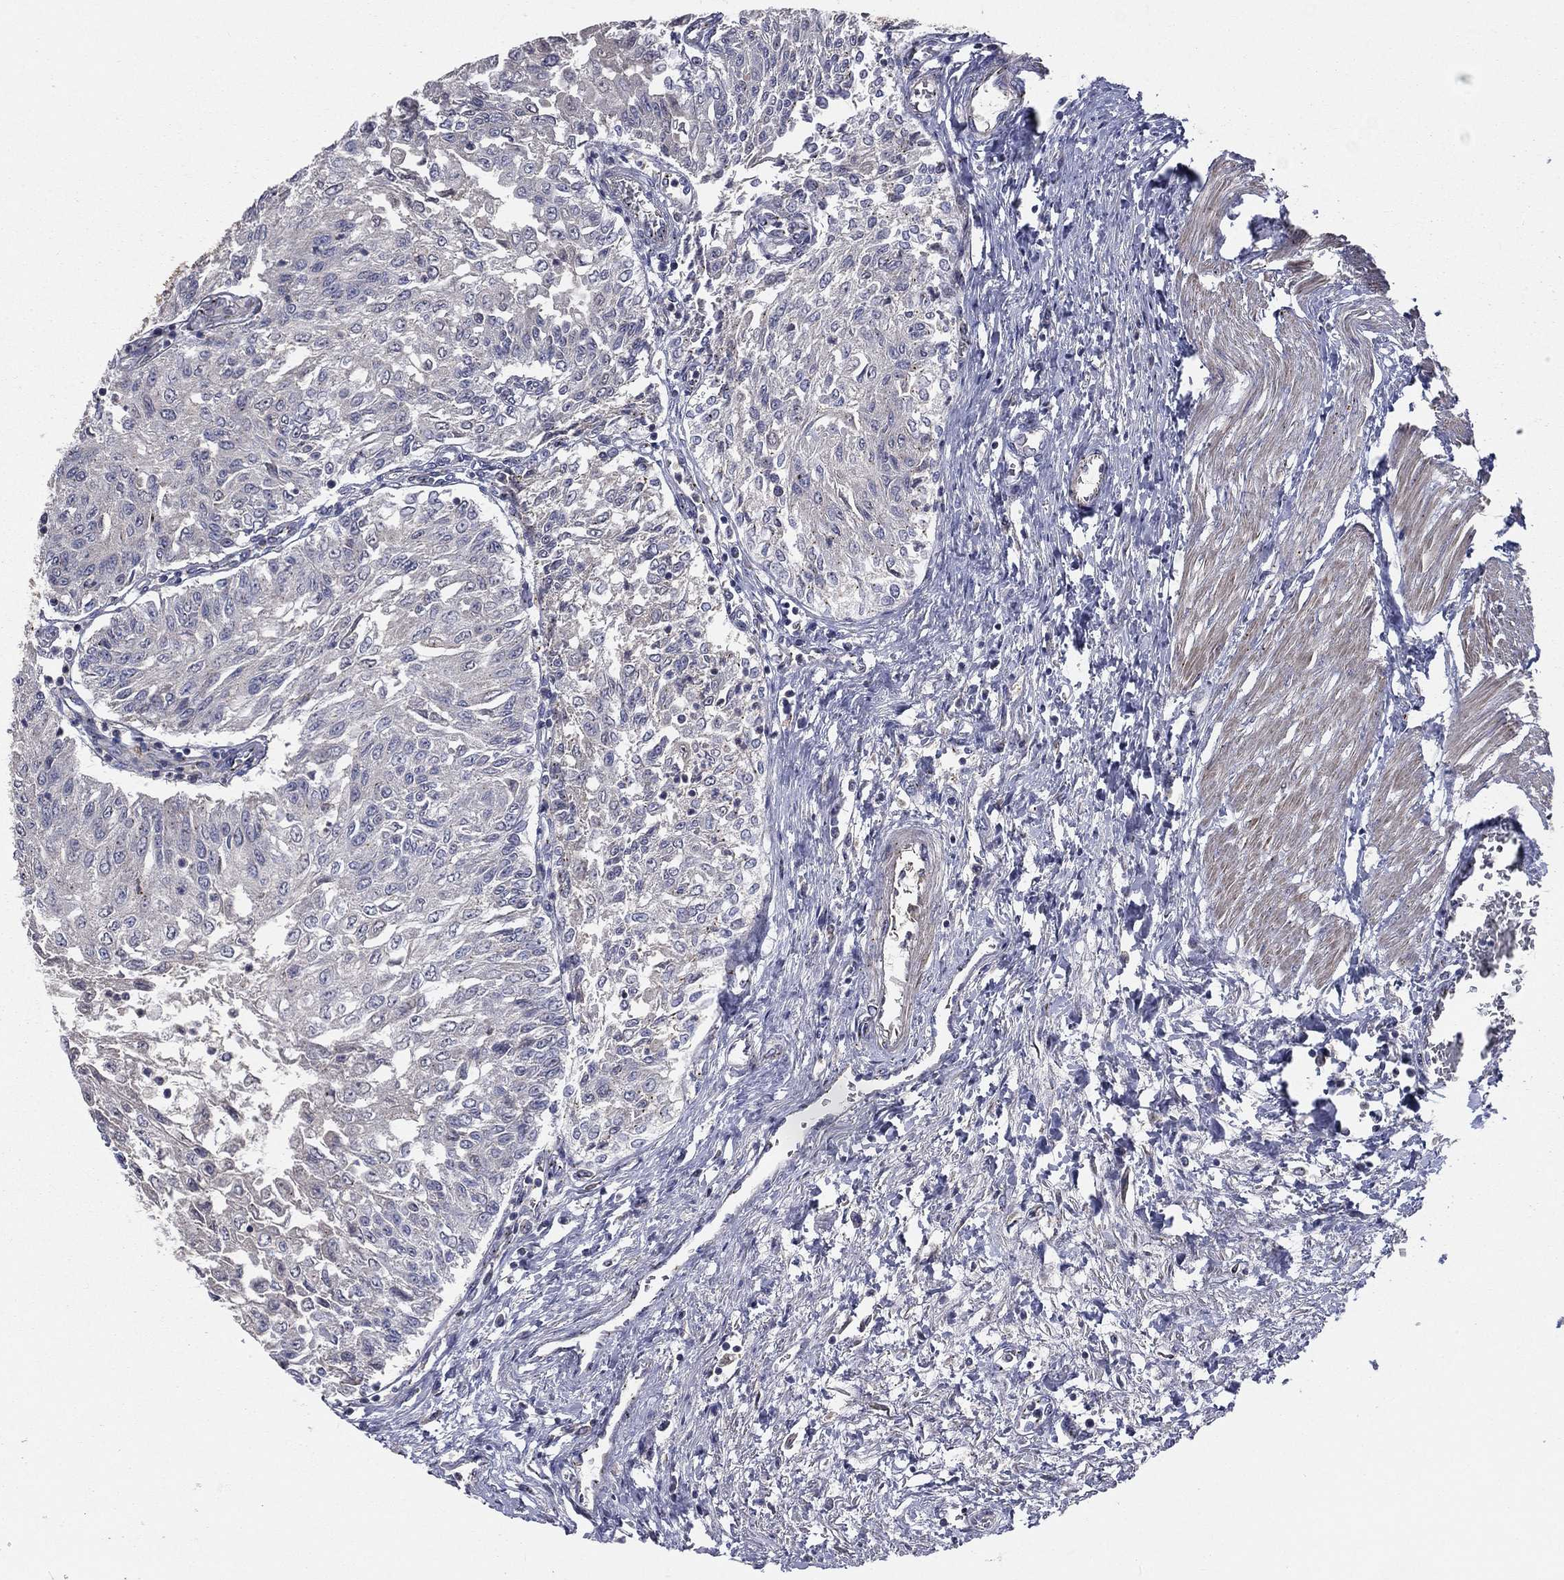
{"staining": {"intensity": "negative", "quantity": "none", "location": "none"}, "tissue": "urothelial cancer", "cell_type": "Tumor cells", "image_type": "cancer", "snomed": [{"axis": "morphology", "description": "Urothelial carcinoma, Low grade"}, {"axis": "topography", "description": "Urinary bladder"}], "caption": "This is an IHC histopathology image of urothelial carcinoma (low-grade). There is no positivity in tumor cells.", "gene": "CROCC", "patient": {"sex": "male", "age": 78}}